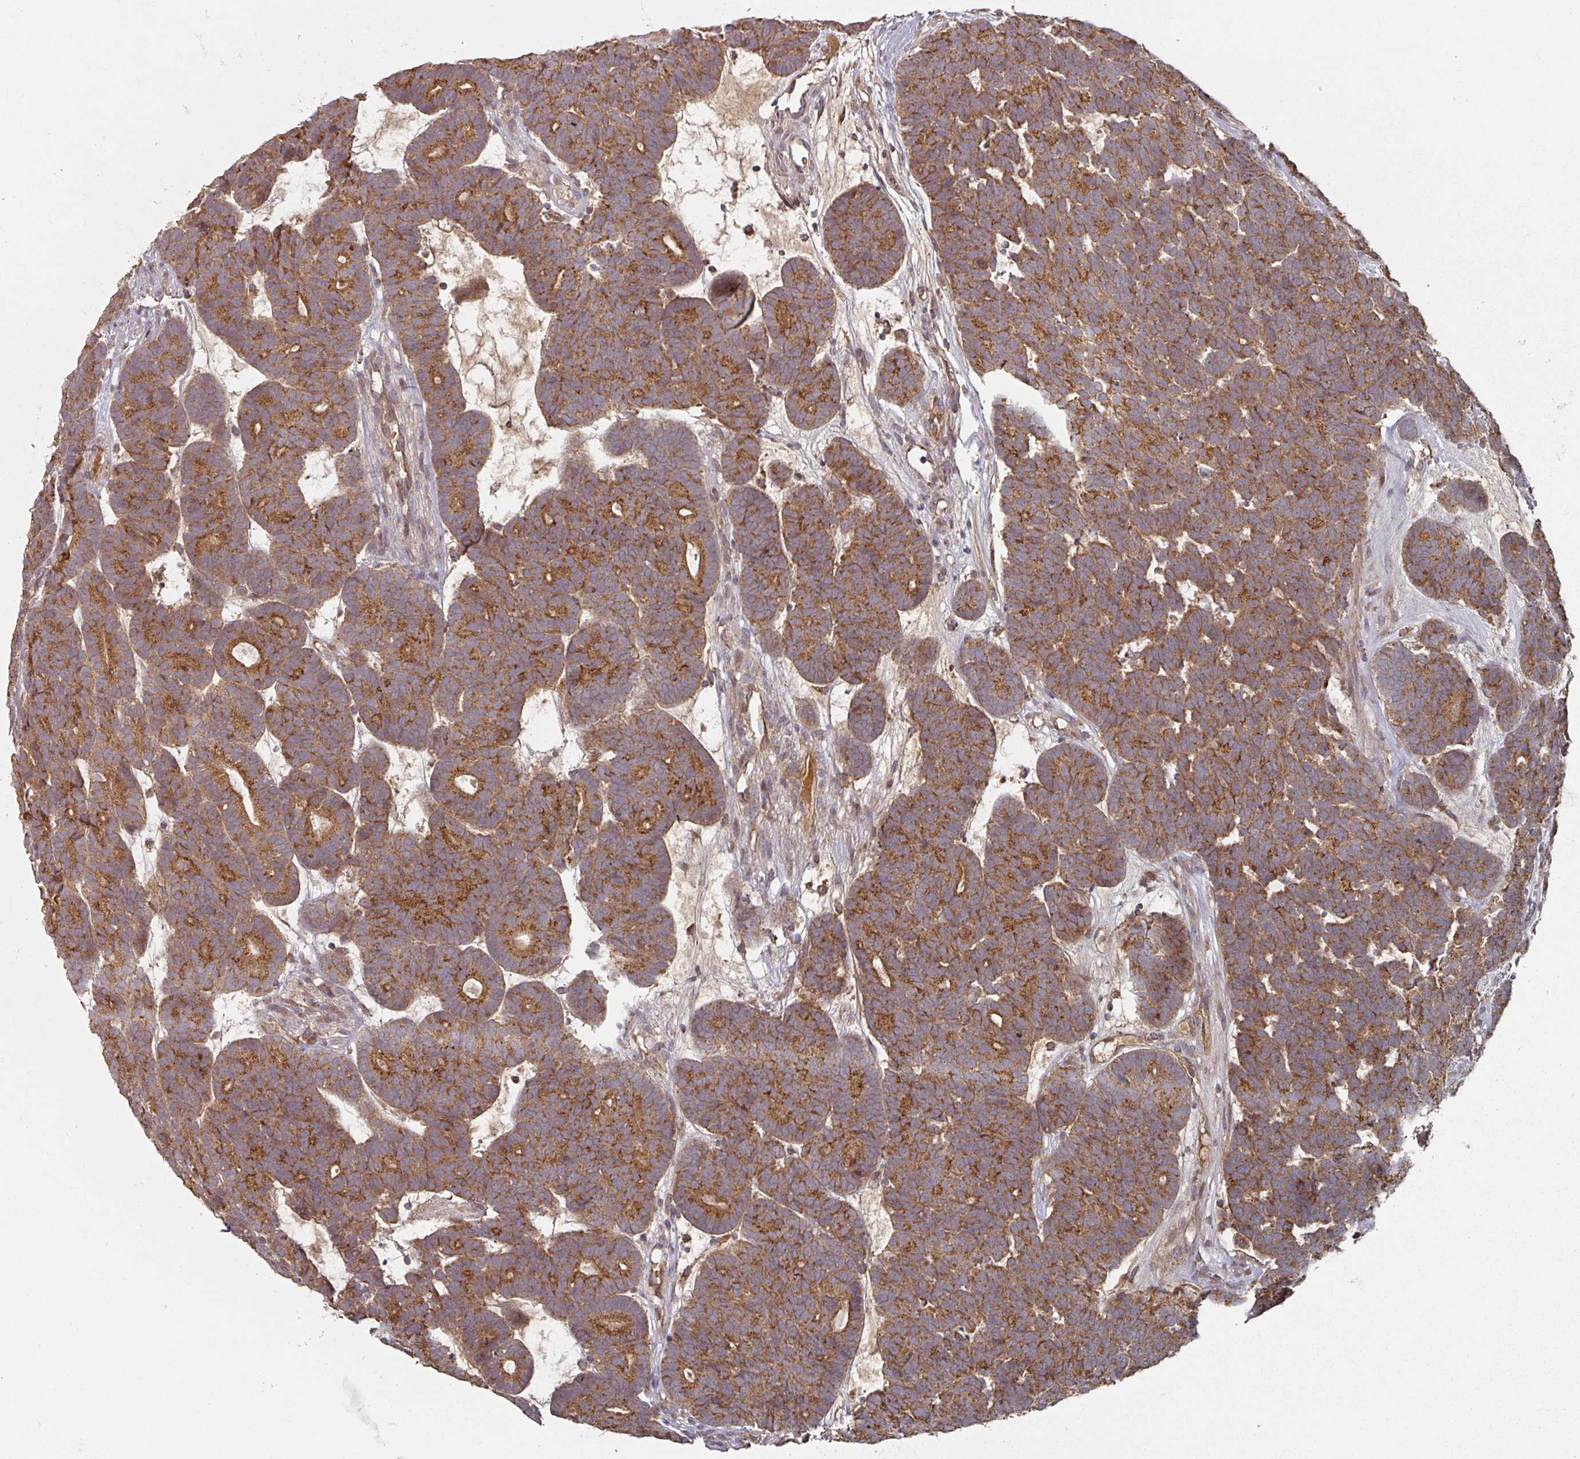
{"staining": {"intensity": "strong", "quantity": ">75%", "location": "cytoplasmic/membranous"}, "tissue": "head and neck cancer", "cell_type": "Tumor cells", "image_type": "cancer", "snomed": [{"axis": "morphology", "description": "Adenocarcinoma, NOS"}, {"axis": "topography", "description": "Head-Neck"}], "caption": "Human head and neck adenocarcinoma stained with a brown dye displays strong cytoplasmic/membranous positive expression in approximately >75% of tumor cells.", "gene": "DNAJC7", "patient": {"sex": "female", "age": 81}}